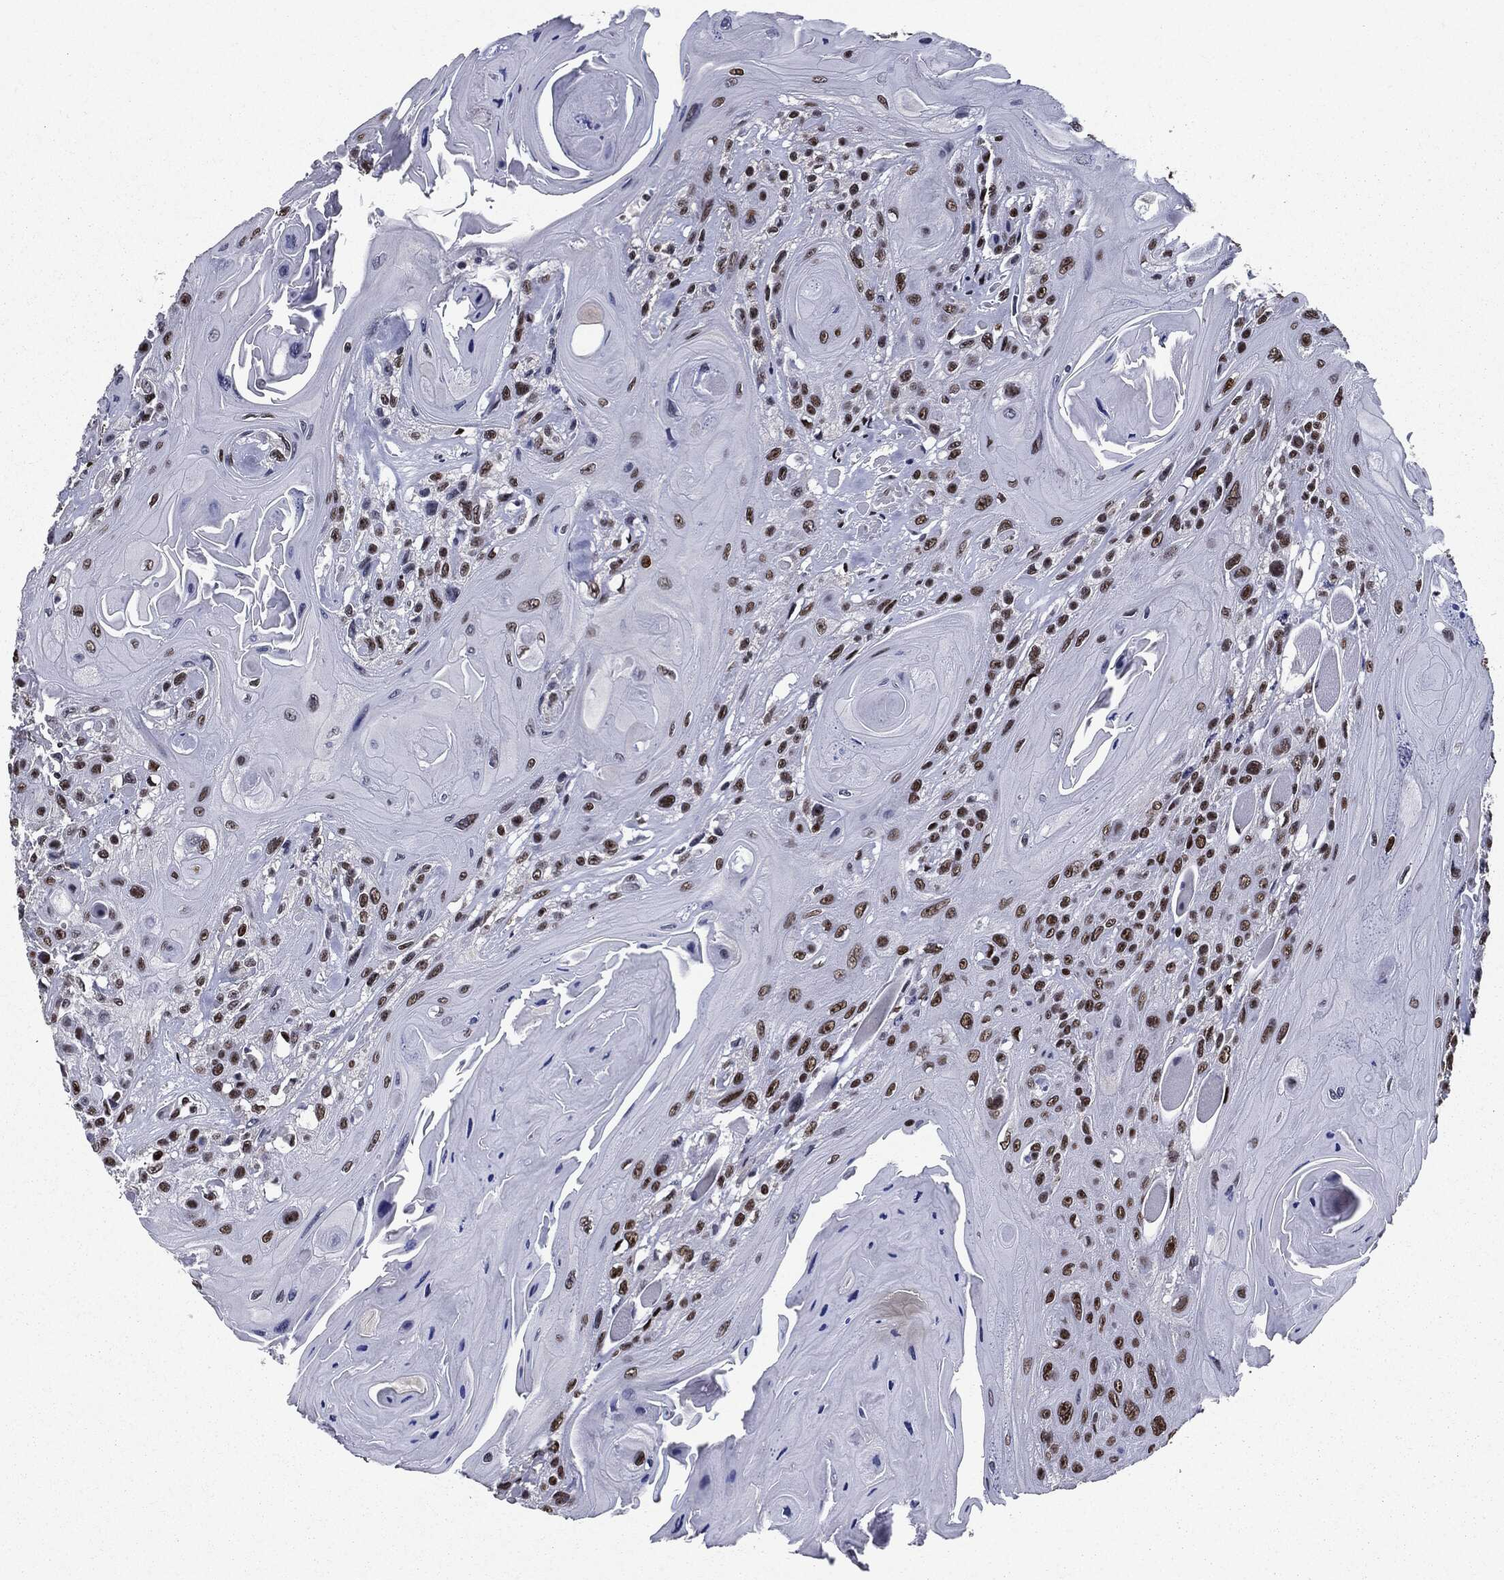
{"staining": {"intensity": "strong", "quantity": ">75%", "location": "nuclear"}, "tissue": "head and neck cancer", "cell_type": "Tumor cells", "image_type": "cancer", "snomed": [{"axis": "morphology", "description": "Squamous cell carcinoma, NOS"}, {"axis": "topography", "description": "Head-Neck"}], "caption": "Strong nuclear protein positivity is present in about >75% of tumor cells in head and neck cancer (squamous cell carcinoma).", "gene": "ZFP91", "patient": {"sex": "female", "age": 59}}